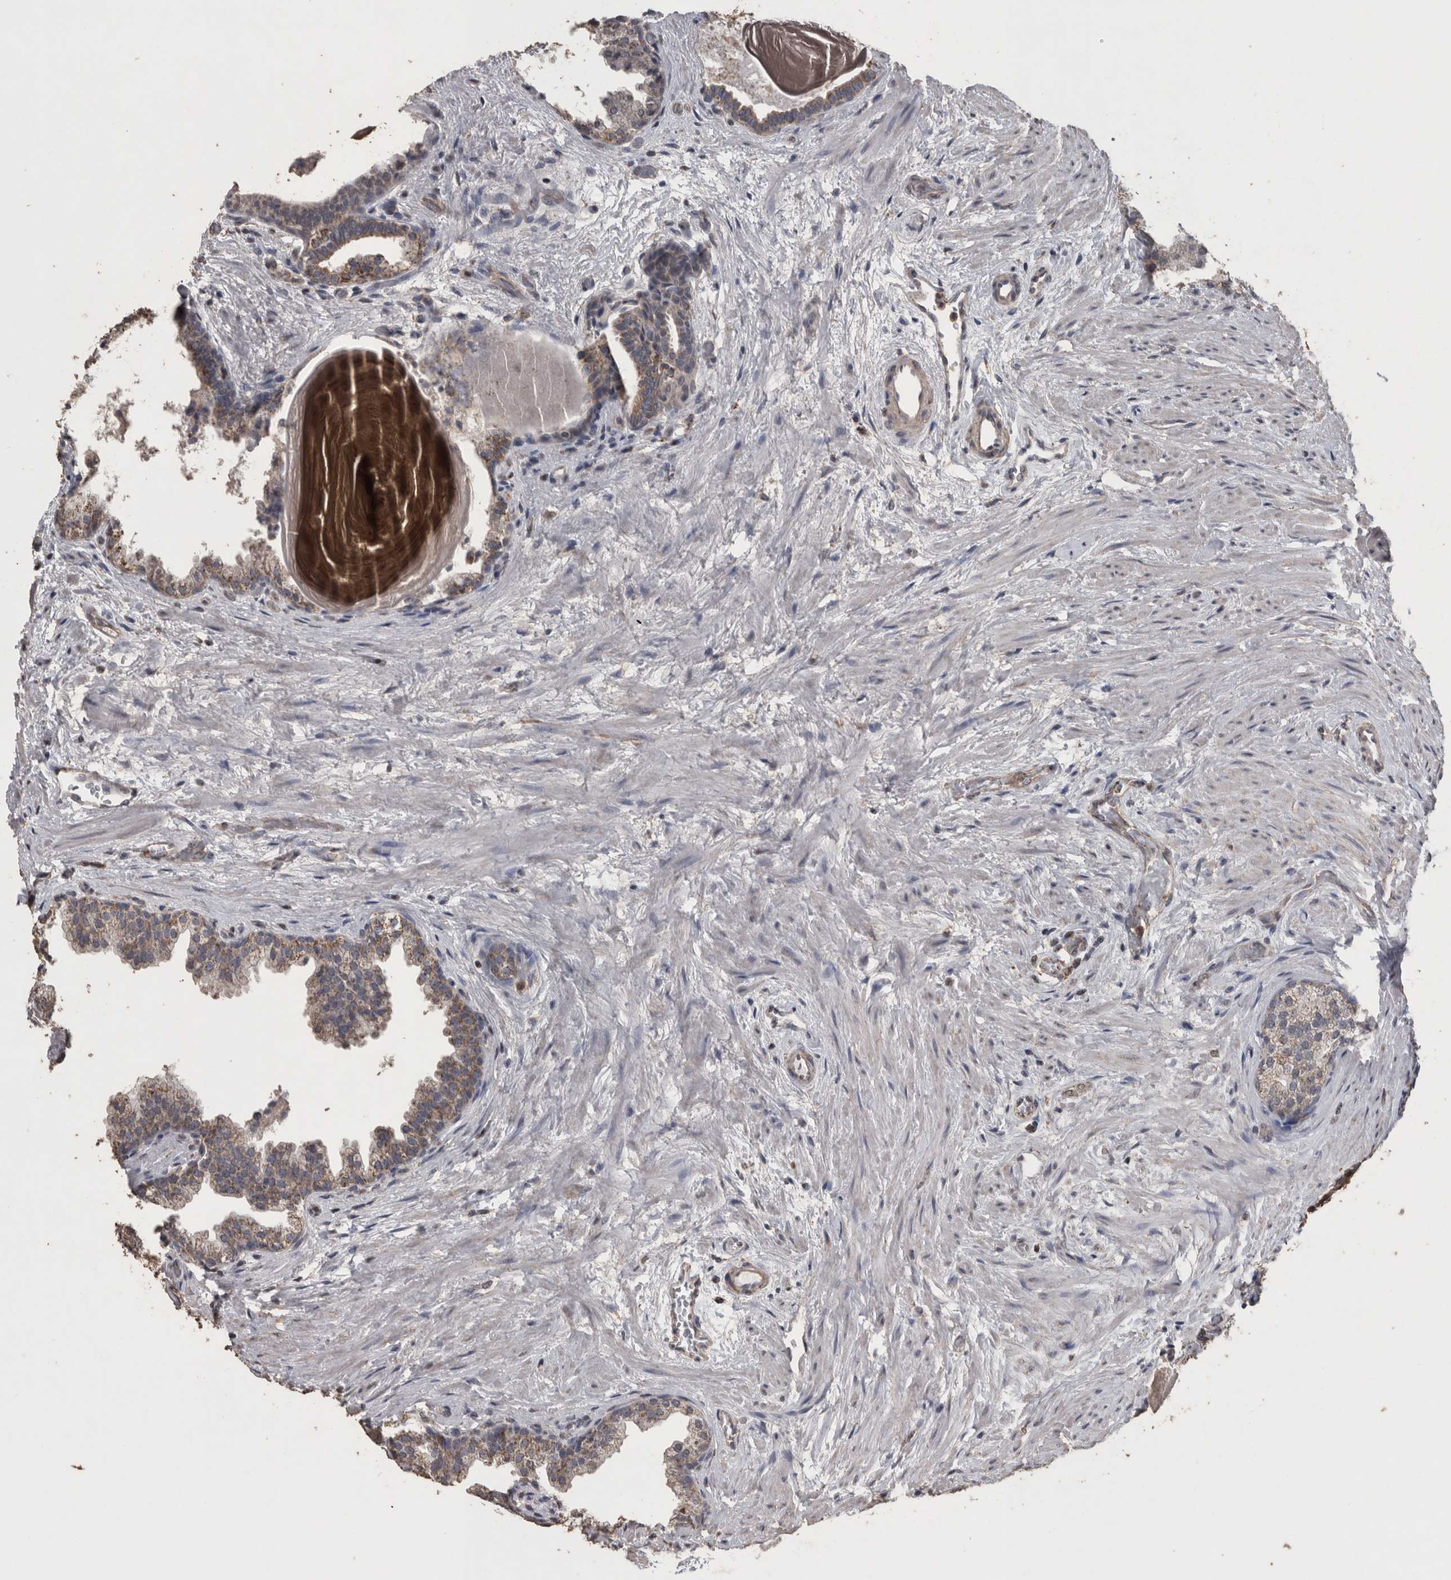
{"staining": {"intensity": "moderate", "quantity": ">75%", "location": "cytoplasmic/membranous"}, "tissue": "prostate", "cell_type": "Glandular cells", "image_type": "normal", "snomed": [{"axis": "morphology", "description": "Normal tissue, NOS"}, {"axis": "topography", "description": "Prostate"}], "caption": "High-magnification brightfield microscopy of benign prostate stained with DAB (3,3'-diaminobenzidine) (brown) and counterstained with hematoxylin (blue). glandular cells exhibit moderate cytoplasmic/membranous staining is appreciated in approximately>75% of cells.", "gene": "ACADM", "patient": {"sex": "male", "age": 48}}